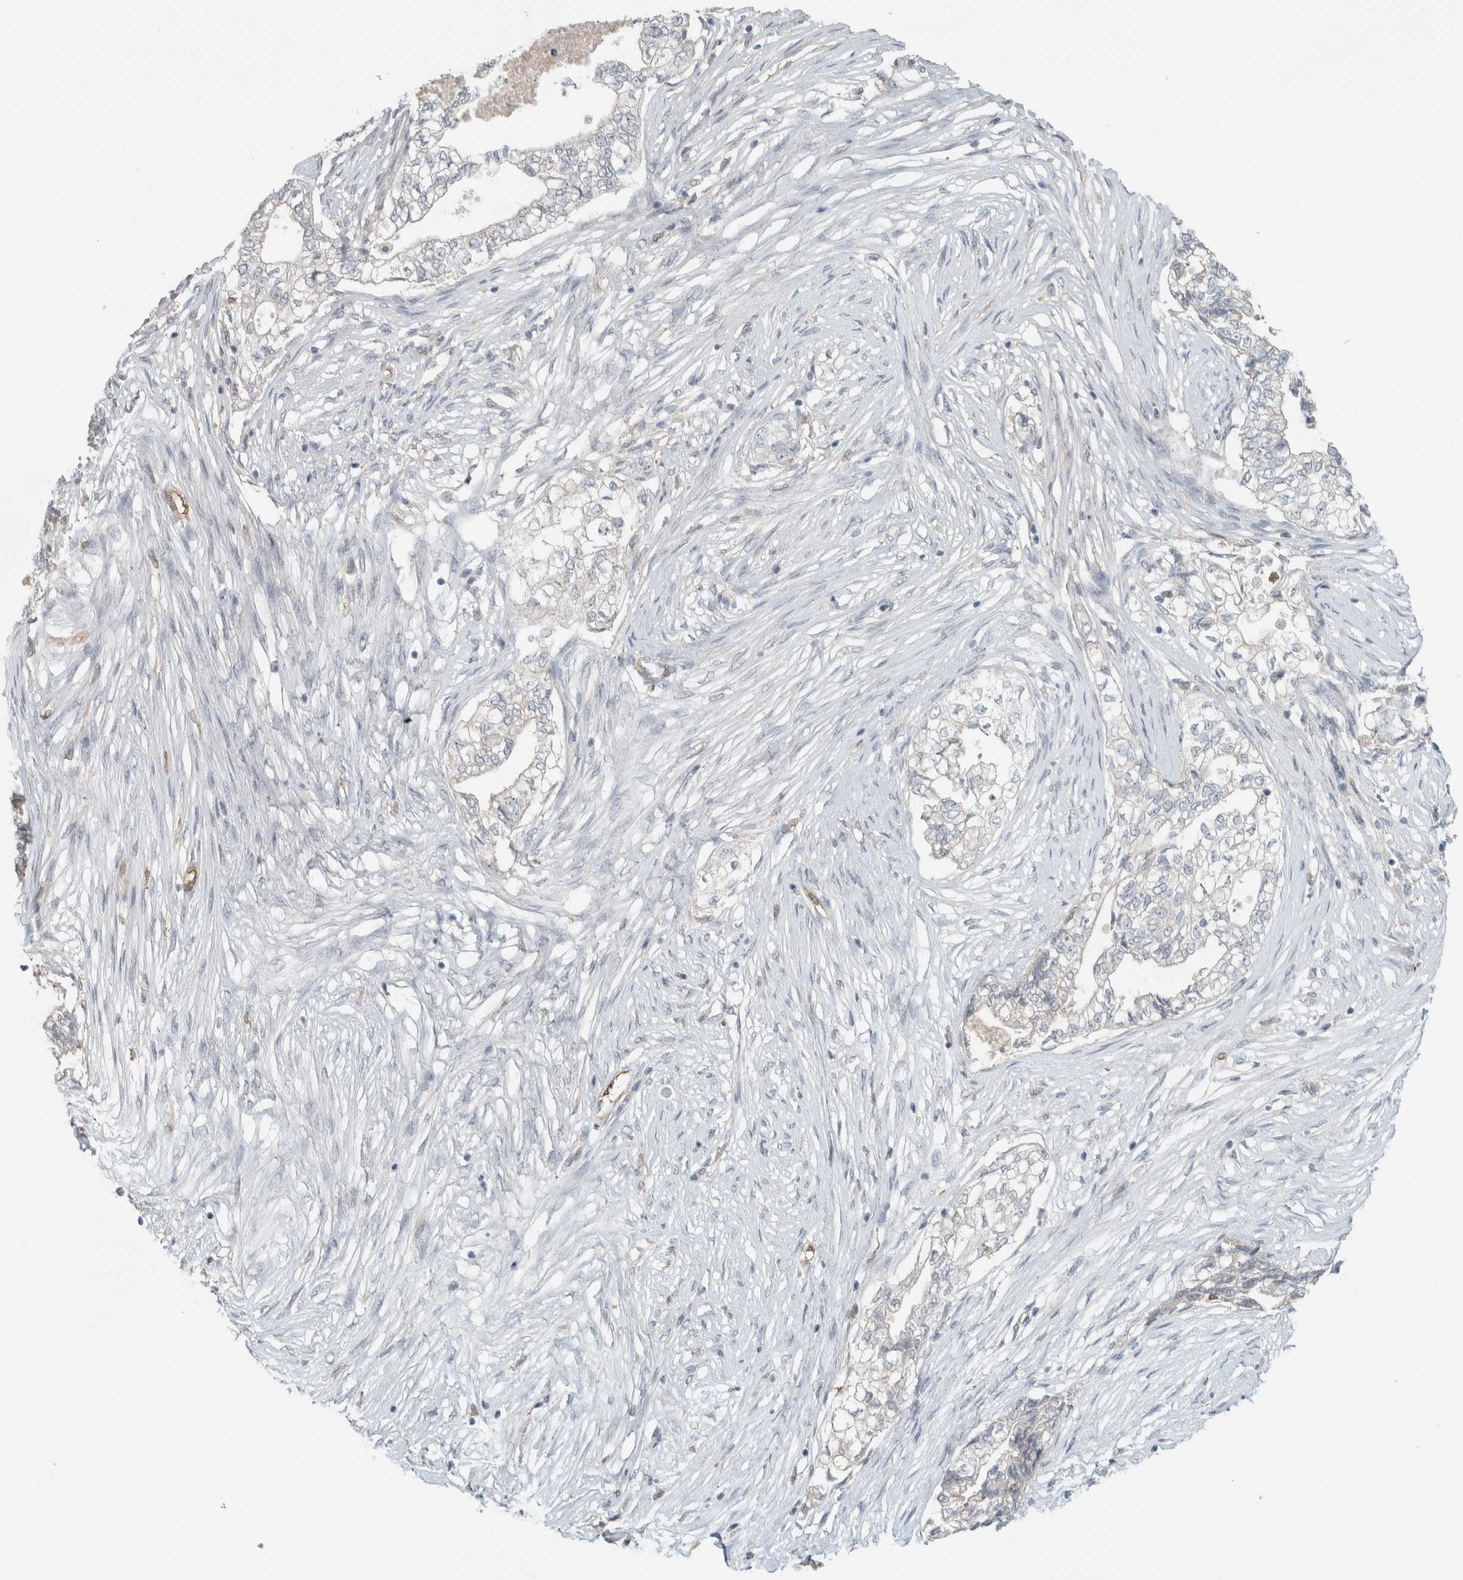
{"staining": {"intensity": "negative", "quantity": "none", "location": "none"}, "tissue": "pancreatic cancer", "cell_type": "Tumor cells", "image_type": "cancer", "snomed": [{"axis": "morphology", "description": "Adenocarcinoma, NOS"}, {"axis": "topography", "description": "Pancreas"}], "caption": "Tumor cells are negative for brown protein staining in adenocarcinoma (pancreatic). (Stains: DAB (3,3'-diaminobenzidine) immunohistochemistry with hematoxylin counter stain, Microscopy: brightfield microscopy at high magnification).", "gene": "SCIN", "patient": {"sex": "male", "age": 72}}